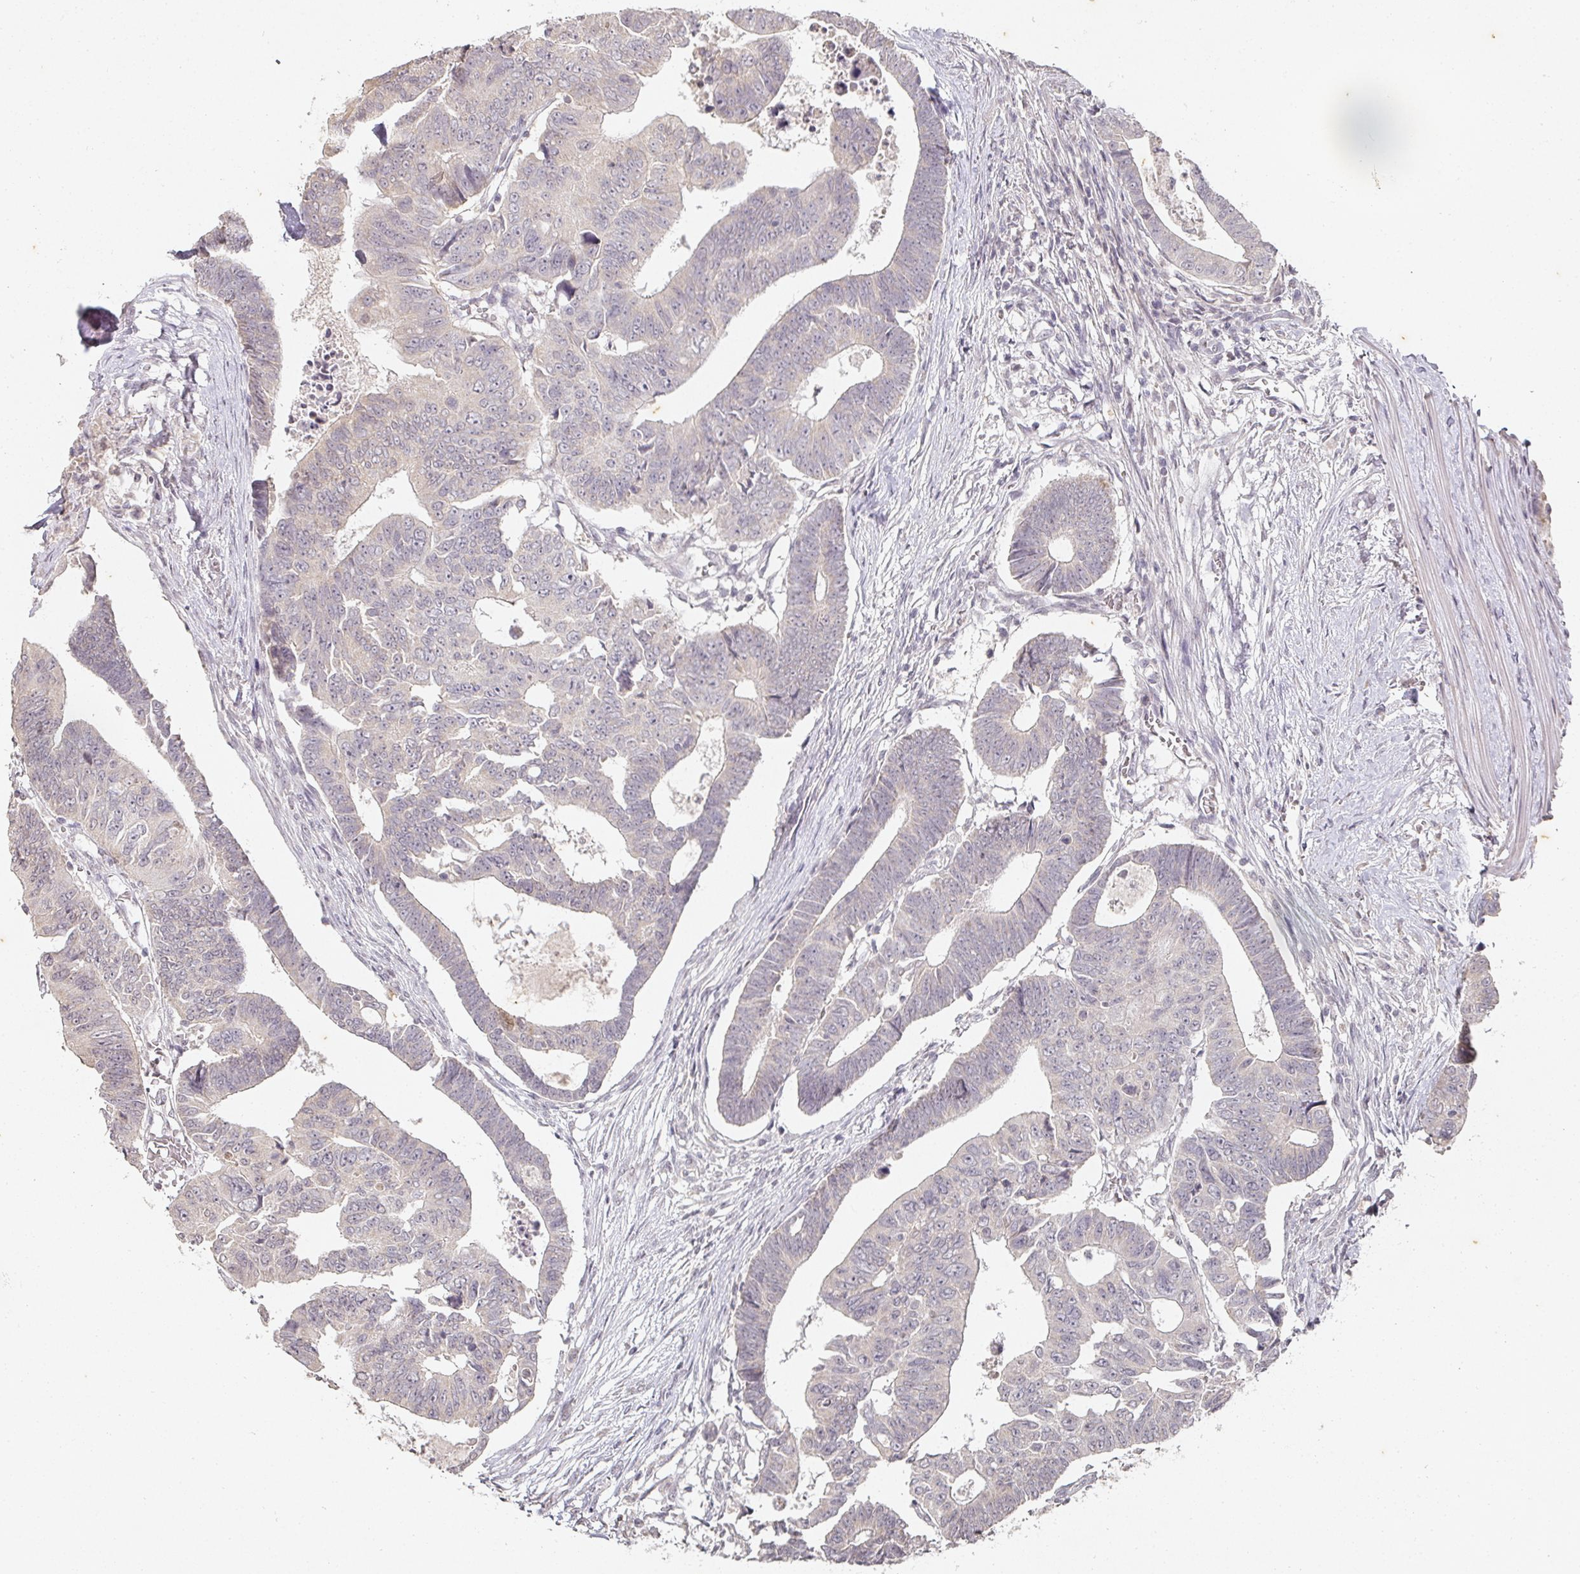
{"staining": {"intensity": "negative", "quantity": "none", "location": "none"}, "tissue": "colorectal cancer", "cell_type": "Tumor cells", "image_type": "cancer", "snomed": [{"axis": "morphology", "description": "Adenocarcinoma, NOS"}, {"axis": "topography", "description": "Rectum"}], "caption": "Tumor cells are negative for brown protein staining in colorectal cancer (adenocarcinoma). (DAB (3,3'-diaminobenzidine) immunohistochemistry (IHC), high magnification).", "gene": "CAPN5", "patient": {"sex": "female", "age": 65}}